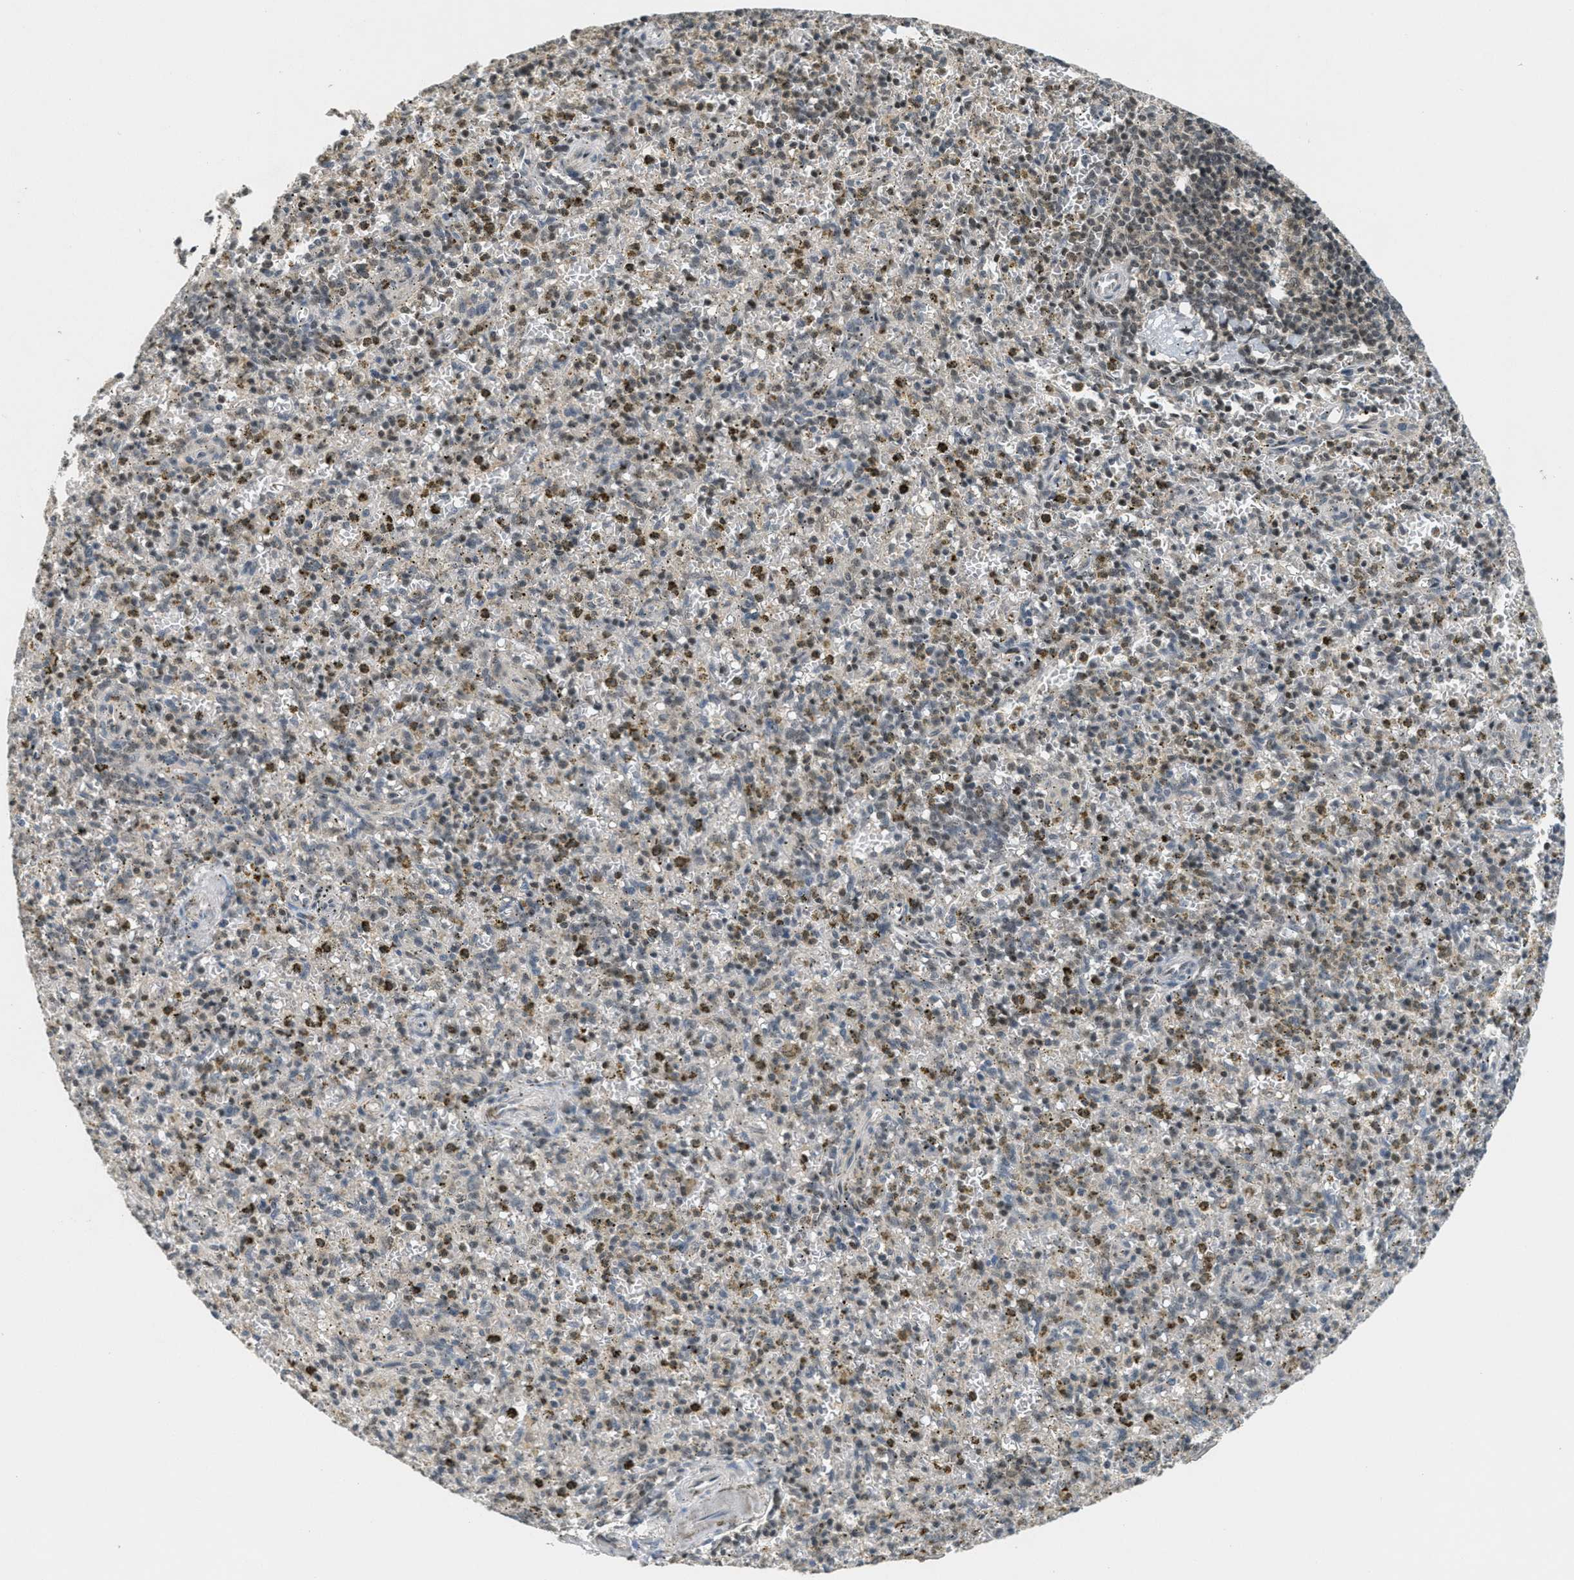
{"staining": {"intensity": "moderate", "quantity": "25%-75%", "location": "nuclear"}, "tissue": "spleen", "cell_type": "Cells in red pulp", "image_type": "normal", "snomed": [{"axis": "morphology", "description": "Normal tissue, NOS"}, {"axis": "topography", "description": "Spleen"}], "caption": "Cells in red pulp exhibit moderate nuclear expression in about 25%-75% of cells in unremarkable spleen.", "gene": "DNAJB1", "patient": {"sex": "male", "age": 72}}